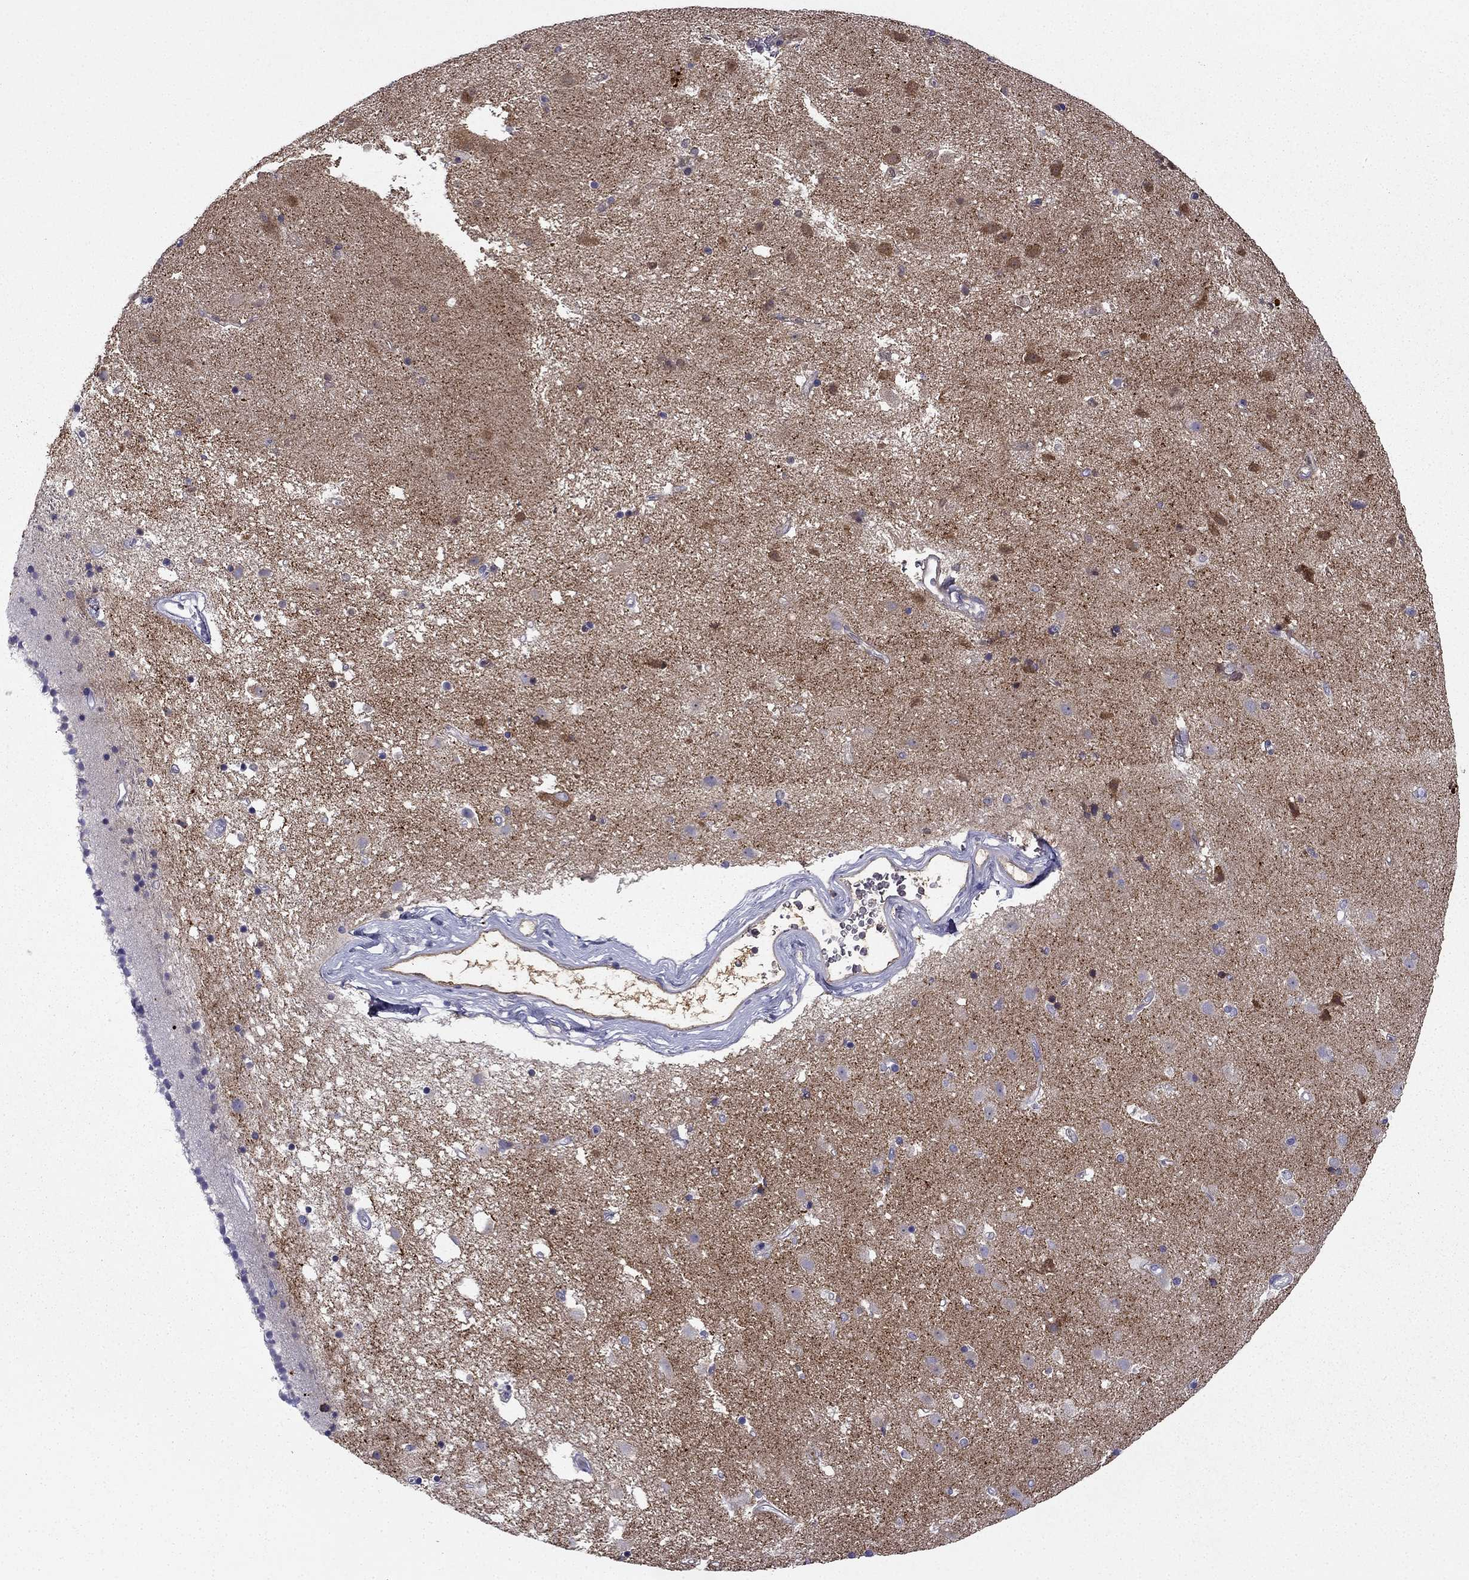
{"staining": {"intensity": "strong", "quantity": "<25%", "location": "cytoplasmic/membranous"}, "tissue": "caudate", "cell_type": "Glial cells", "image_type": "normal", "snomed": [{"axis": "morphology", "description": "Normal tissue, NOS"}, {"axis": "topography", "description": "Lateral ventricle wall"}], "caption": "Strong cytoplasmic/membranous staining is appreciated in about <25% of glial cells in benign caudate. The protein of interest is shown in brown color, while the nuclei are stained blue.", "gene": "NPTX1", "patient": {"sex": "female", "age": 71}}